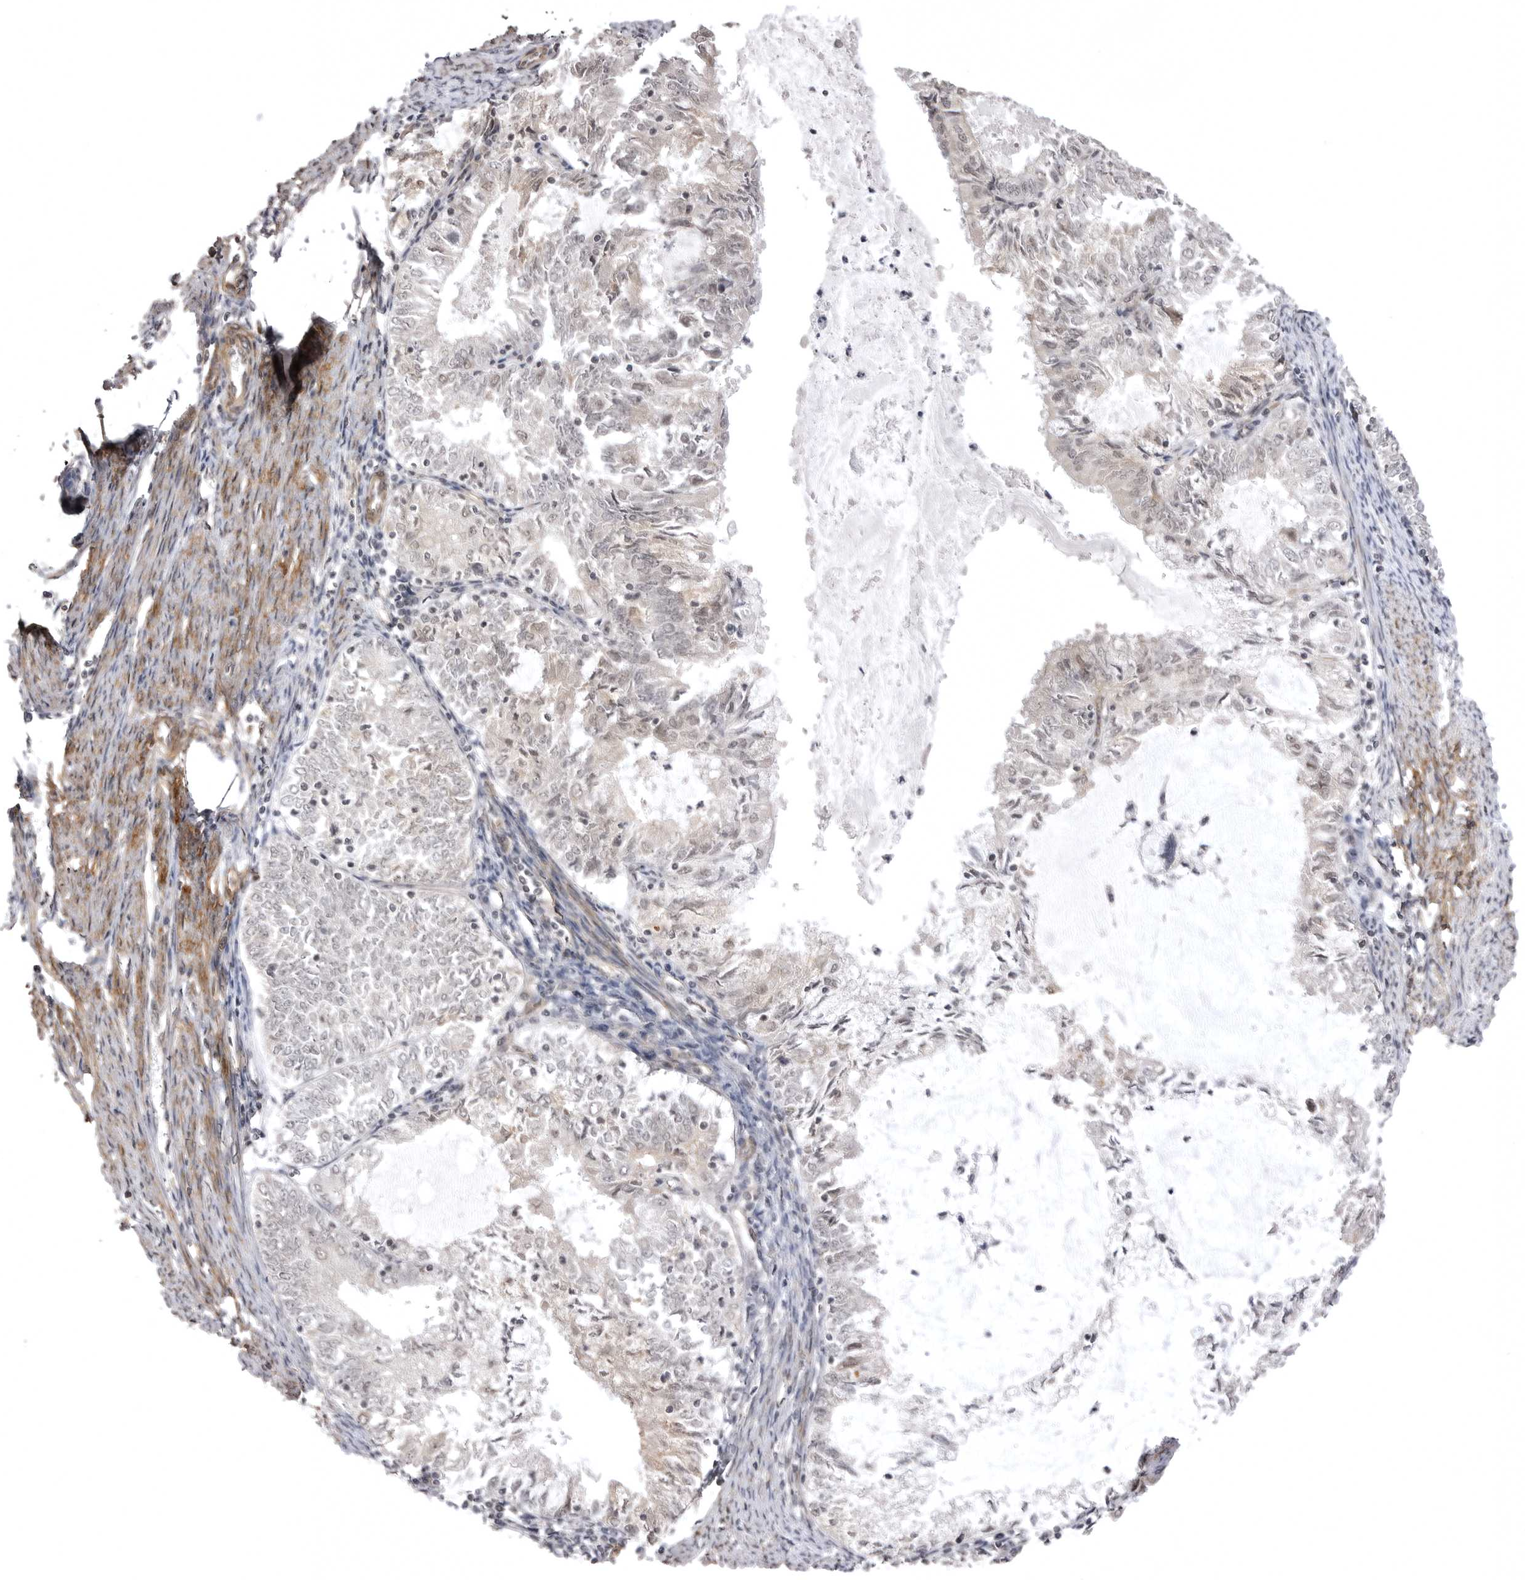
{"staining": {"intensity": "negative", "quantity": "none", "location": "none"}, "tissue": "endometrial cancer", "cell_type": "Tumor cells", "image_type": "cancer", "snomed": [{"axis": "morphology", "description": "Adenocarcinoma, NOS"}, {"axis": "topography", "description": "Endometrium"}], "caption": "Immunohistochemical staining of human endometrial adenocarcinoma displays no significant staining in tumor cells.", "gene": "SORBS1", "patient": {"sex": "female", "age": 57}}